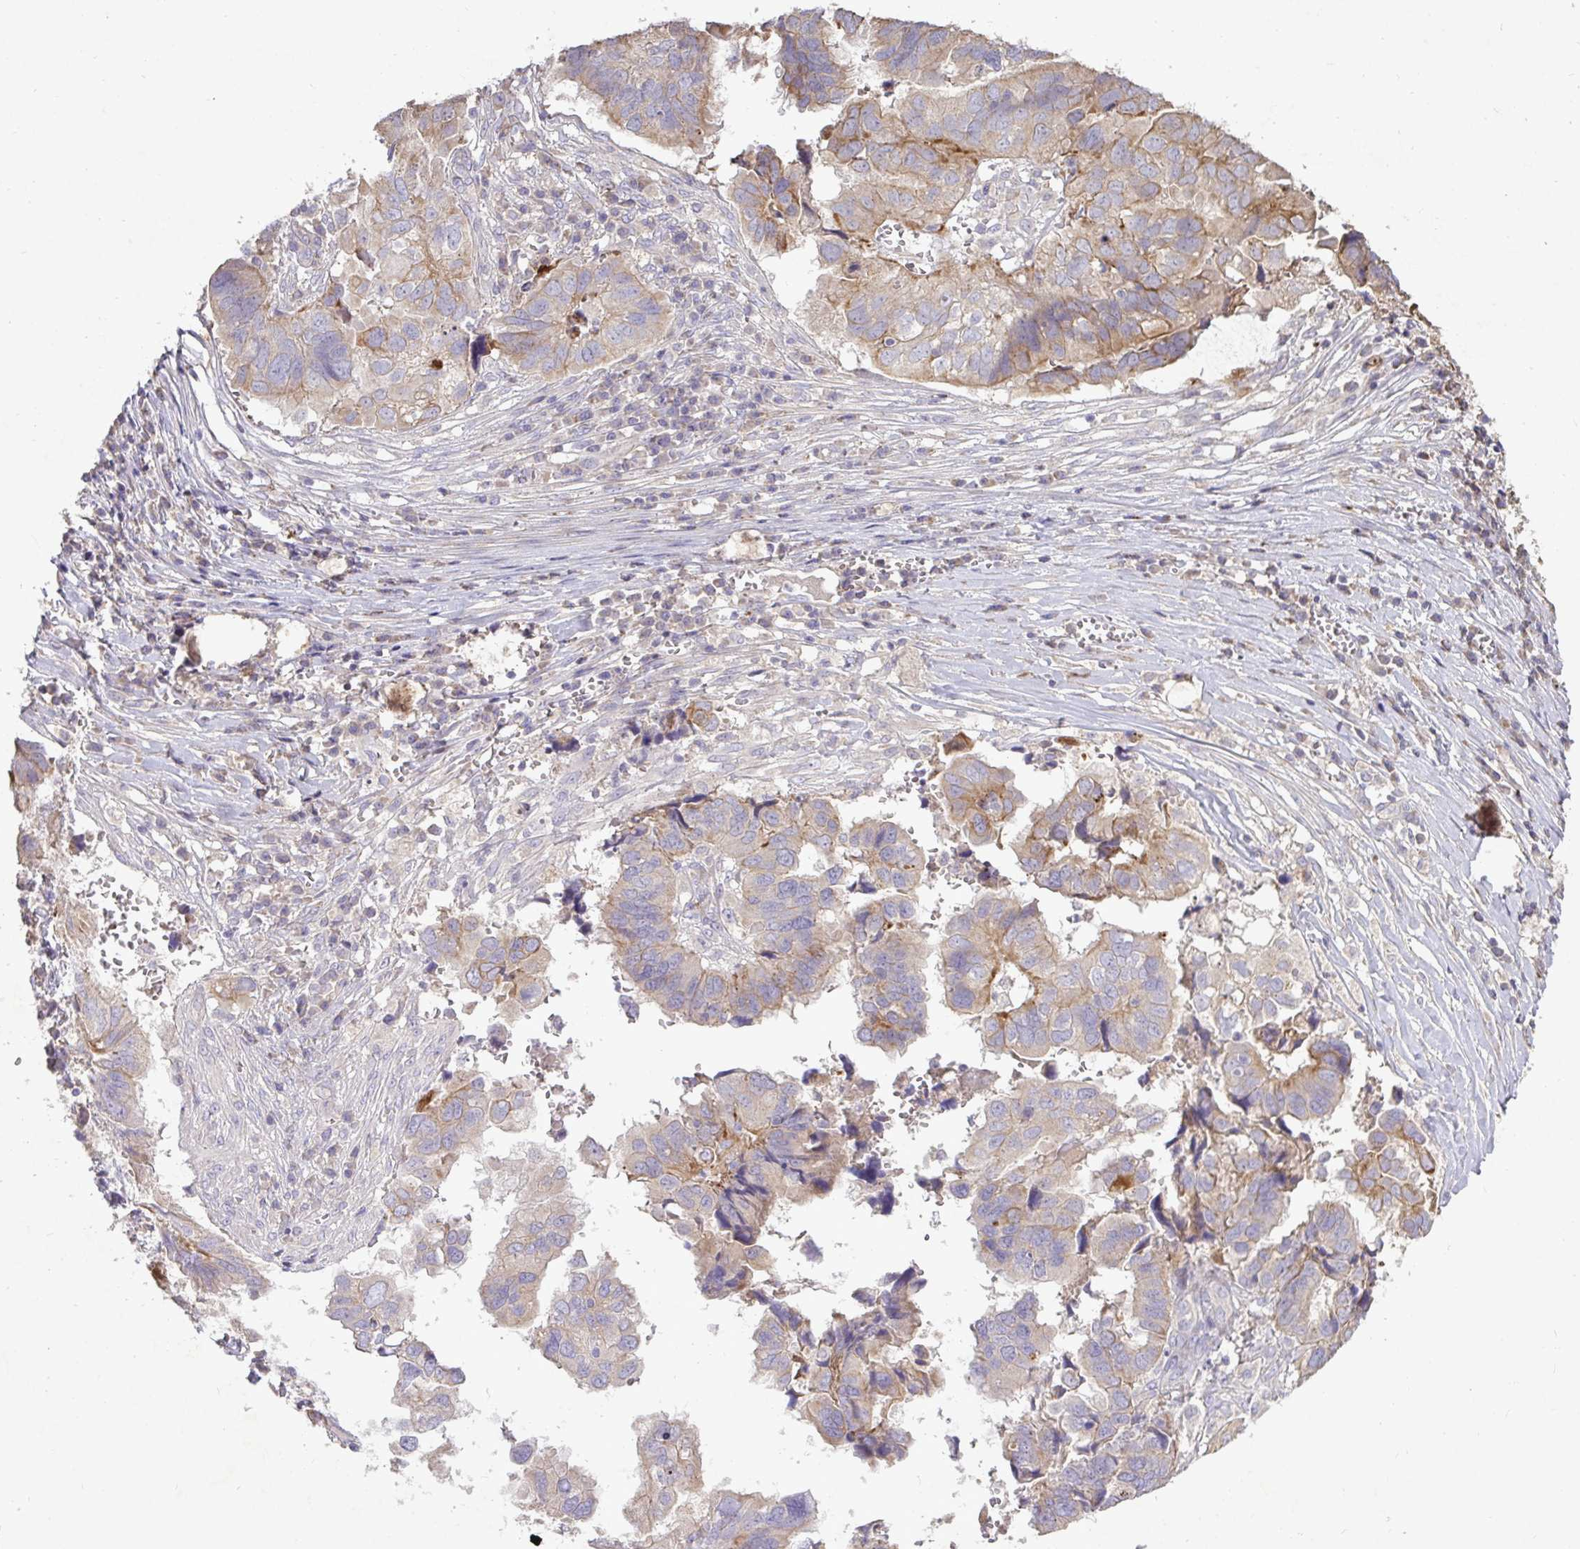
{"staining": {"intensity": "moderate", "quantity": "<25%", "location": "cytoplasmic/membranous"}, "tissue": "ovarian cancer", "cell_type": "Tumor cells", "image_type": "cancer", "snomed": [{"axis": "morphology", "description": "Cystadenocarcinoma, serous, NOS"}, {"axis": "topography", "description": "Ovary"}], "caption": "Protein staining of ovarian cancer (serous cystadenocarcinoma) tissue demonstrates moderate cytoplasmic/membranous positivity in approximately <25% of tumor cells.", "gene": "STRIP1", "patient": {"sex": "female", "age": 79}}